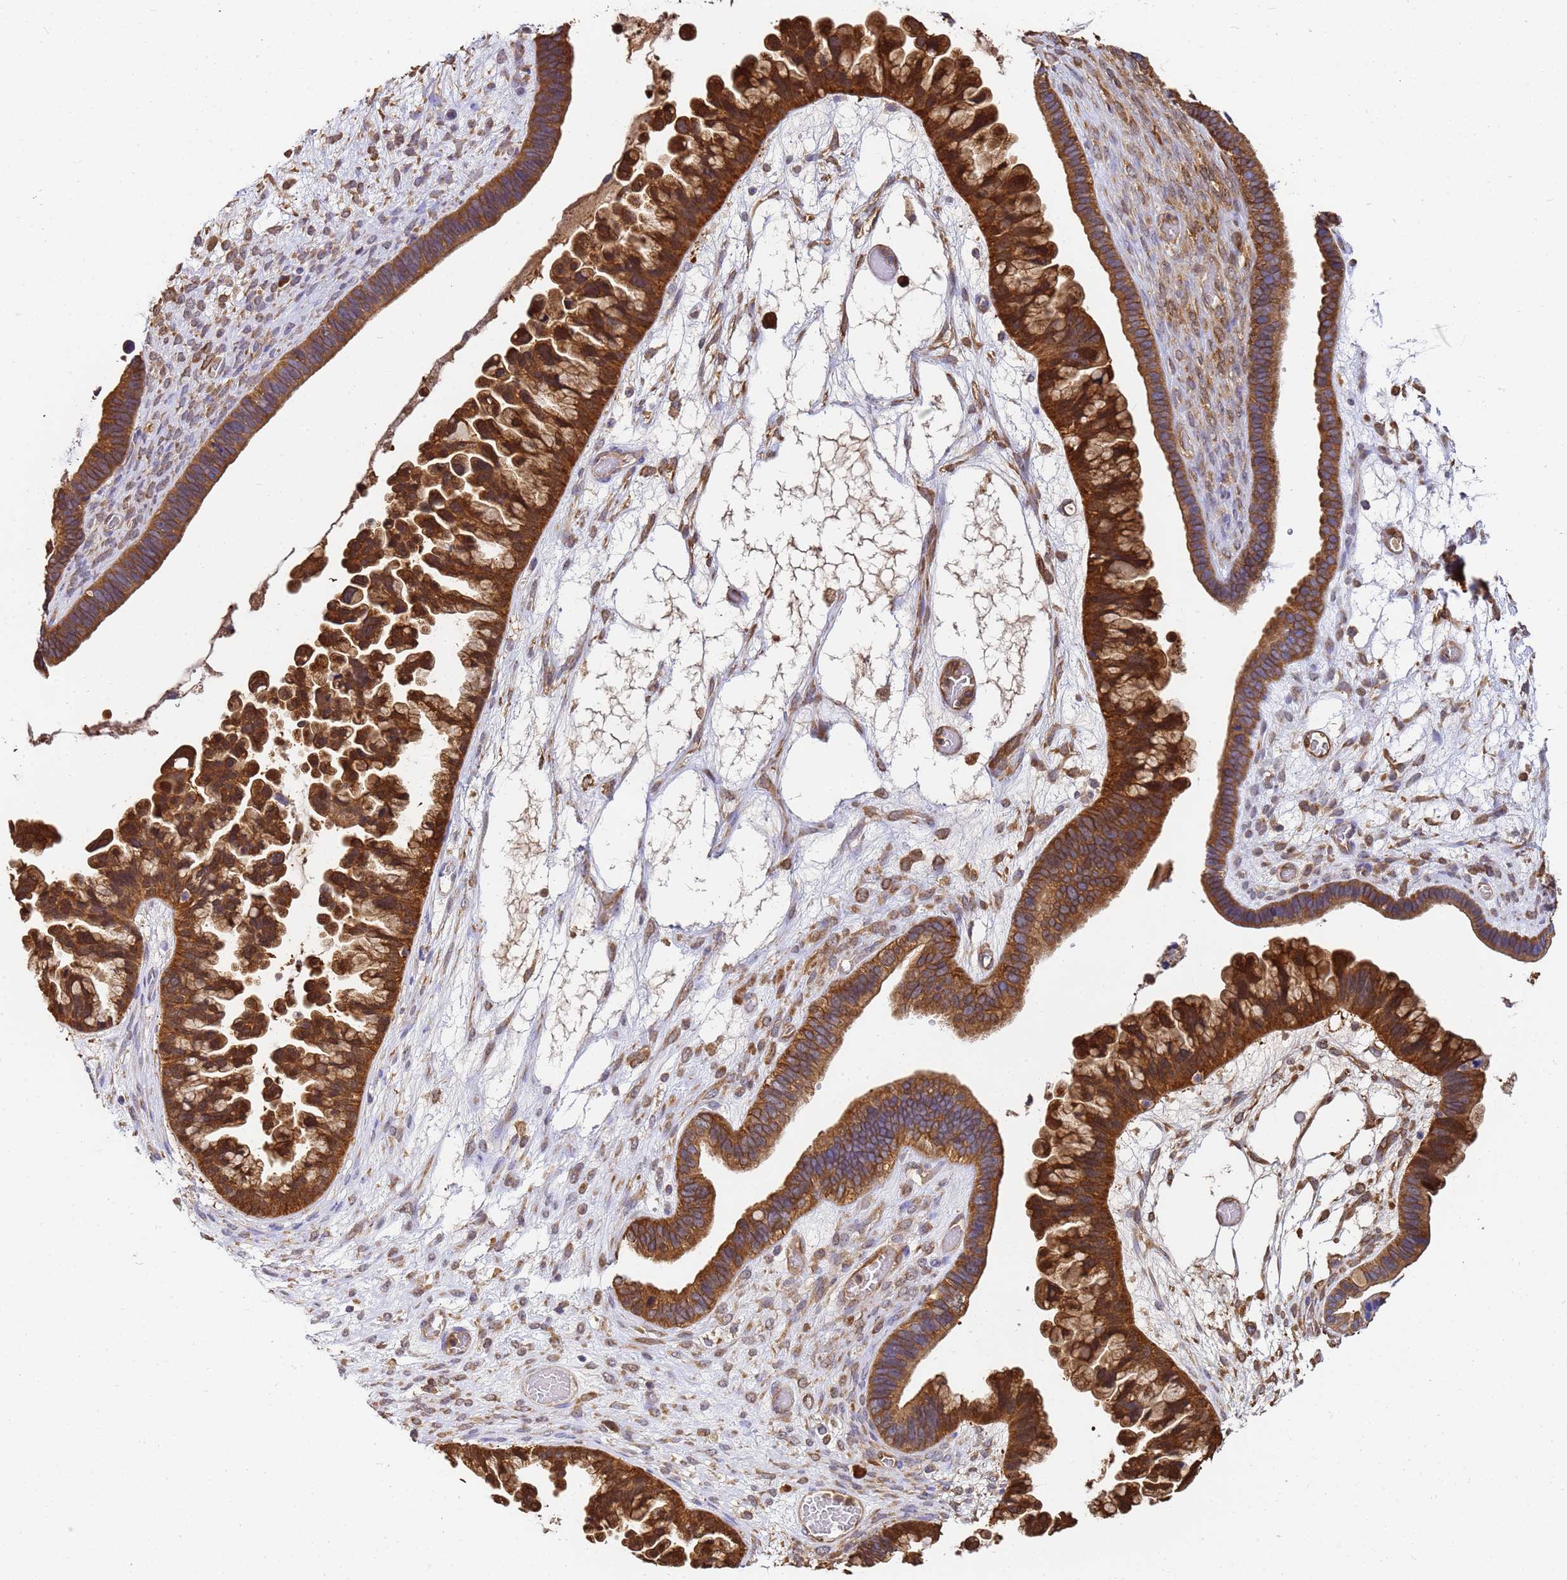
{"staining": {"intensity": "moderate", "quantity": ">75%", "location": "cytoplasmic/membranous"}, "tissue": "ovarian cancer", "cell_type": "Tumor cells", "image_type": "cancer", "snomed": [{"axis": "morphology", "description": "Cystadenocarcinoma, serous, NOS"}, {"axis": "topography", "description": "Ovary"}], "caption": "Immunohistochemistry (IHC) photomicrograph of human ovarian serous cystadenocarcinoma stained for a protein (brown), which demonstrates medium levels of moderate cytoplasmic/membranous positivity in approximately >75% of tumor cells.", "gene": "NME1-NME2", "patient": {"sex": "female", "age": 56}}